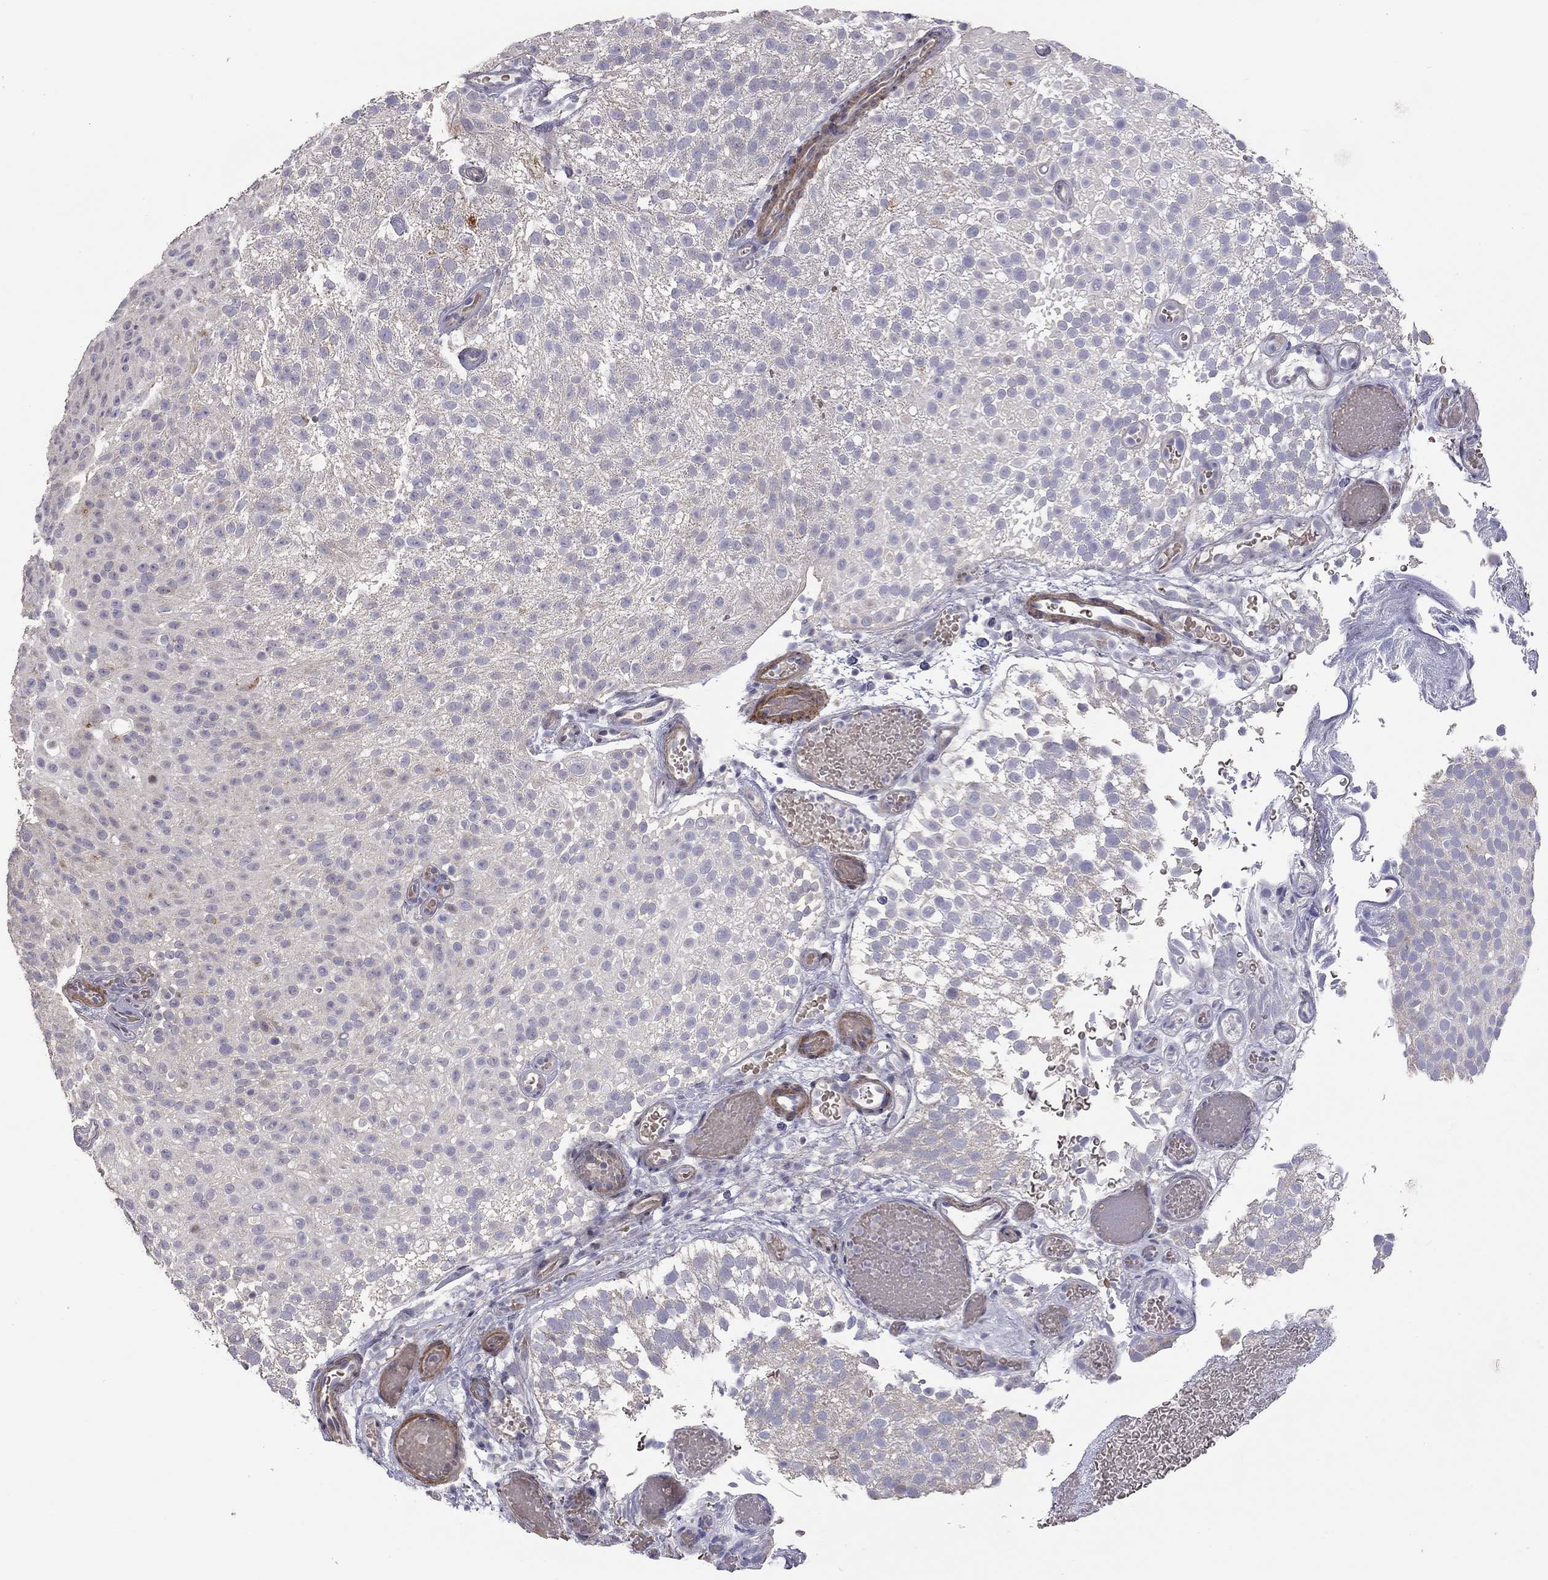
{"staining": {"intensity": "strong", "quantity": "<25%", "location": "cytoplasmic/membranous"}, "tissue": "urothelial cancer", "cell_type": "Tumor cells", "image_type": "cancer", "snomed": [{"axis": "morphology", "description": "Urothelial carcinoma, Low grade"}, {"axis": "topography", "description": "Urinary bladder"}], "caption": "Immunohistochemistry micrograph of neoplastic tissue: human urothelial cancer stained using immunohistochemistry (IHC) demonstrates medium levels of strong protein expression localized specifically in the cytoplasmic/membranous of tumor cells, appearing as a cytoplasmic/membranous brown color.", "gene": "SYTL2", "patient": {"sex": "male", "age": 78}}